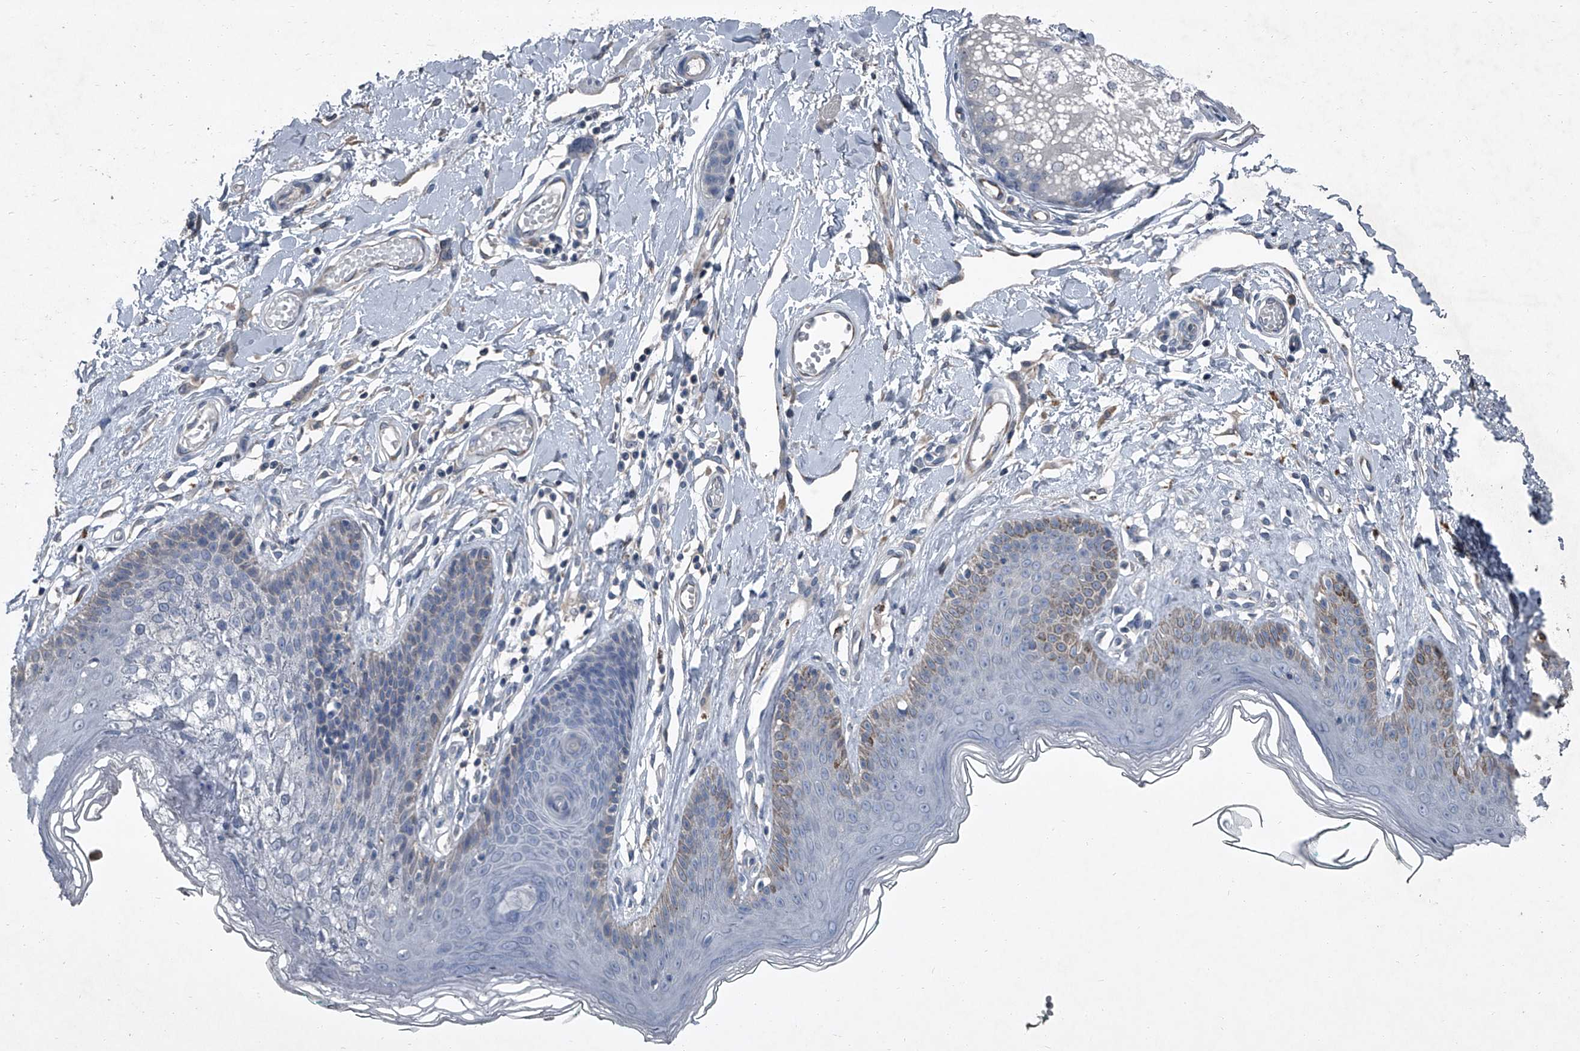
{"staining": {"intensity": "weak", "quantity": "<25%", "location": "cytoplasmic/membranous"}, "tissue": "skin", "cell_type": "Epidermal cells", "image_type": "normal", "snomed": [{"axis": "morphology", "description": "Normal tissue, NOS"}, {"axis": "morphology", "description": "Squamous cell carcinoma, NOS"}, {"axis": "topography", "description": "Vulva"}], "caption": "Immunohistochemistry image of normal skin: human skin stained with DAB exhibits no significant protein positivity in epidermal cells.", "gene": "HEPHL1", "patient": {"sex": "female", "age": 85}}